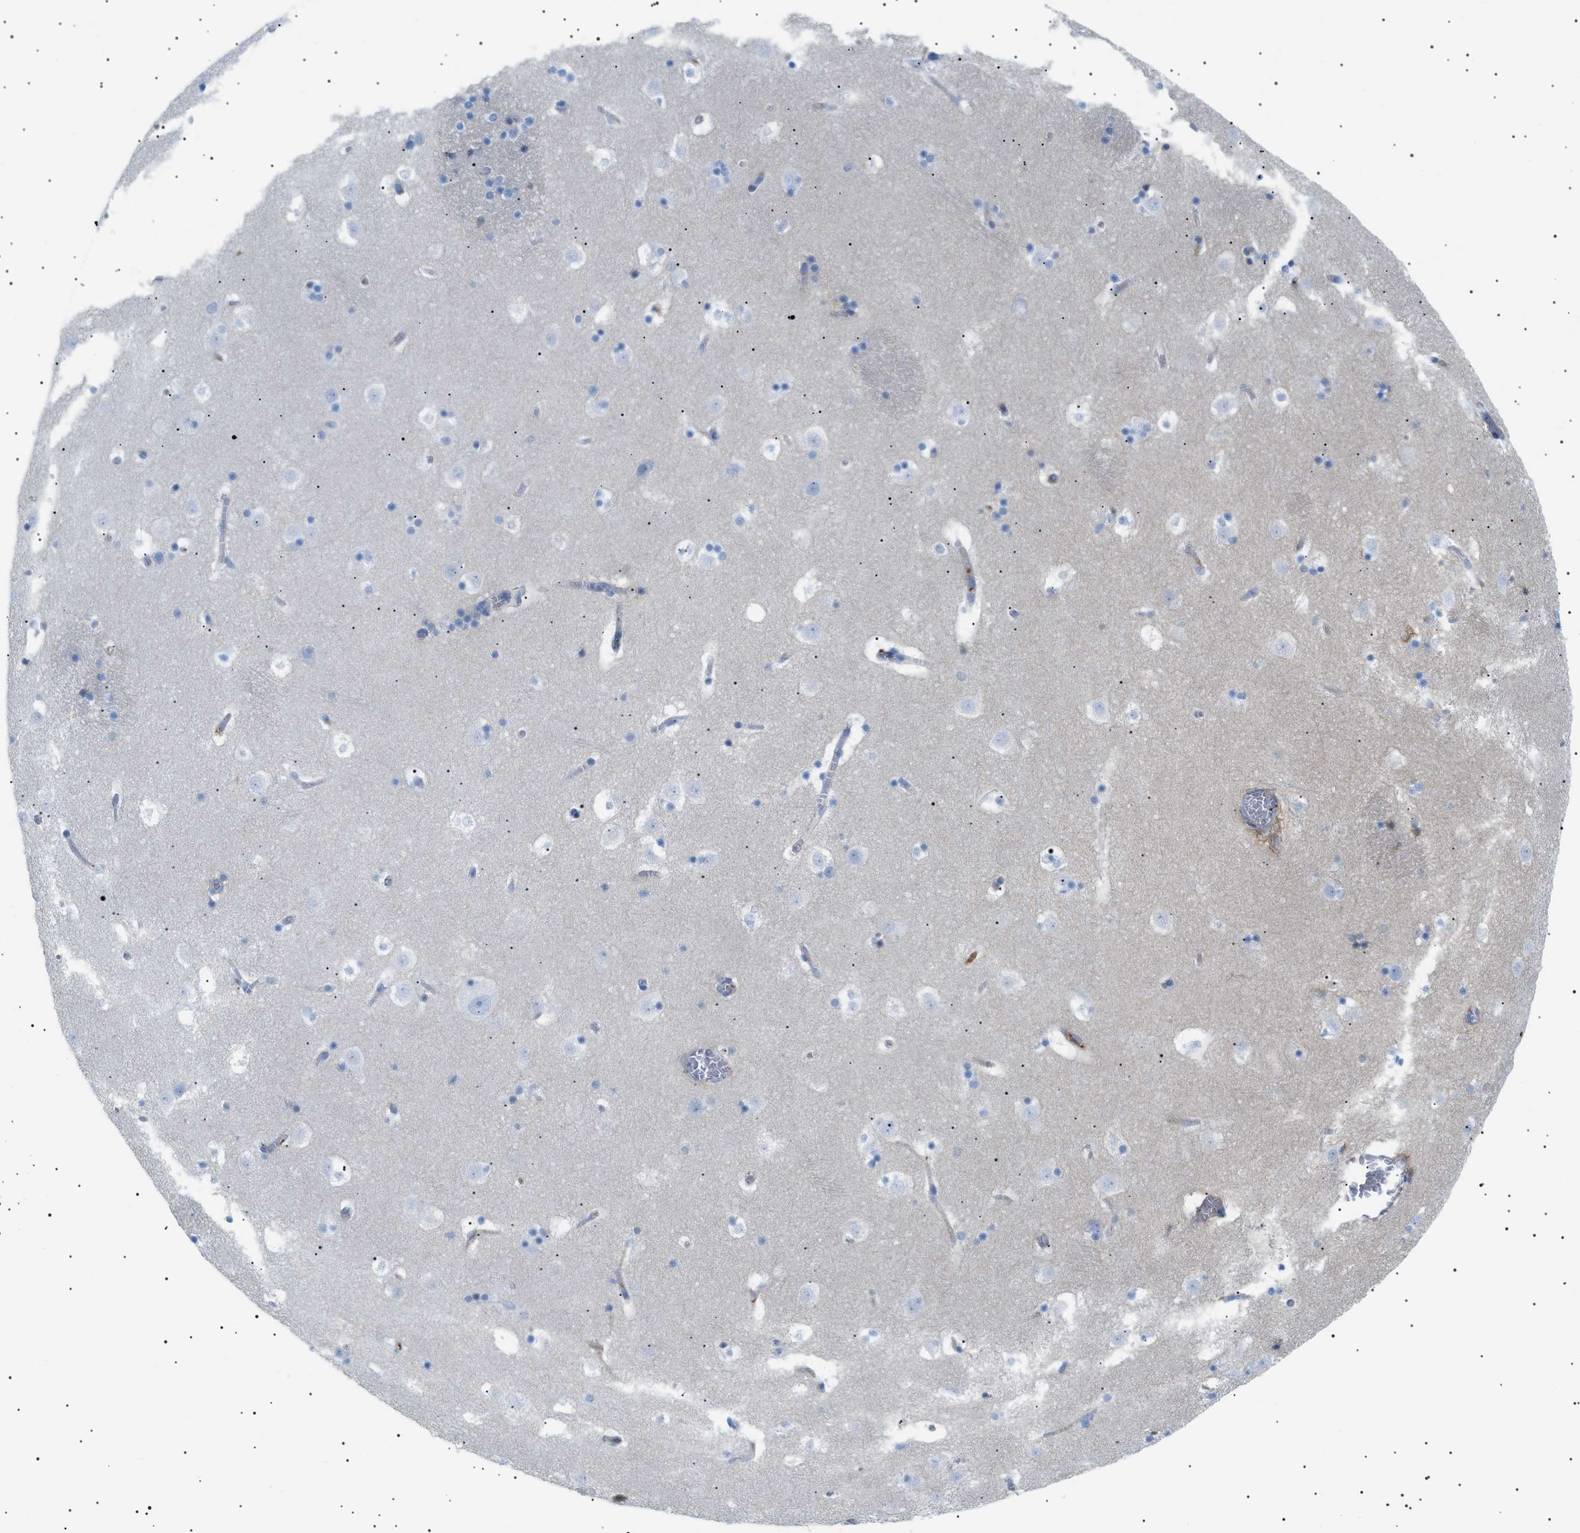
{"staining": {"intensity": "negative", "quantity": "none", "location": "none"}, "tissue": "caudate", "cell_type": "Glial cells", "image_type": "normal", "snomed": [{"axis": "morphology", "description": "Normal tissue, NOS"}, {"axis": "topography", "description": "Lateral ventricle wall"}], "caption": "Immunohistochemistry micrograph of unremarkable human caudate stained for a protein (brown), which shows no expression in glial cells. (IHC, brightfield microscopy, high magnification).", "gene": "LPA", "patient": {"sex": "male", "age": 45}}